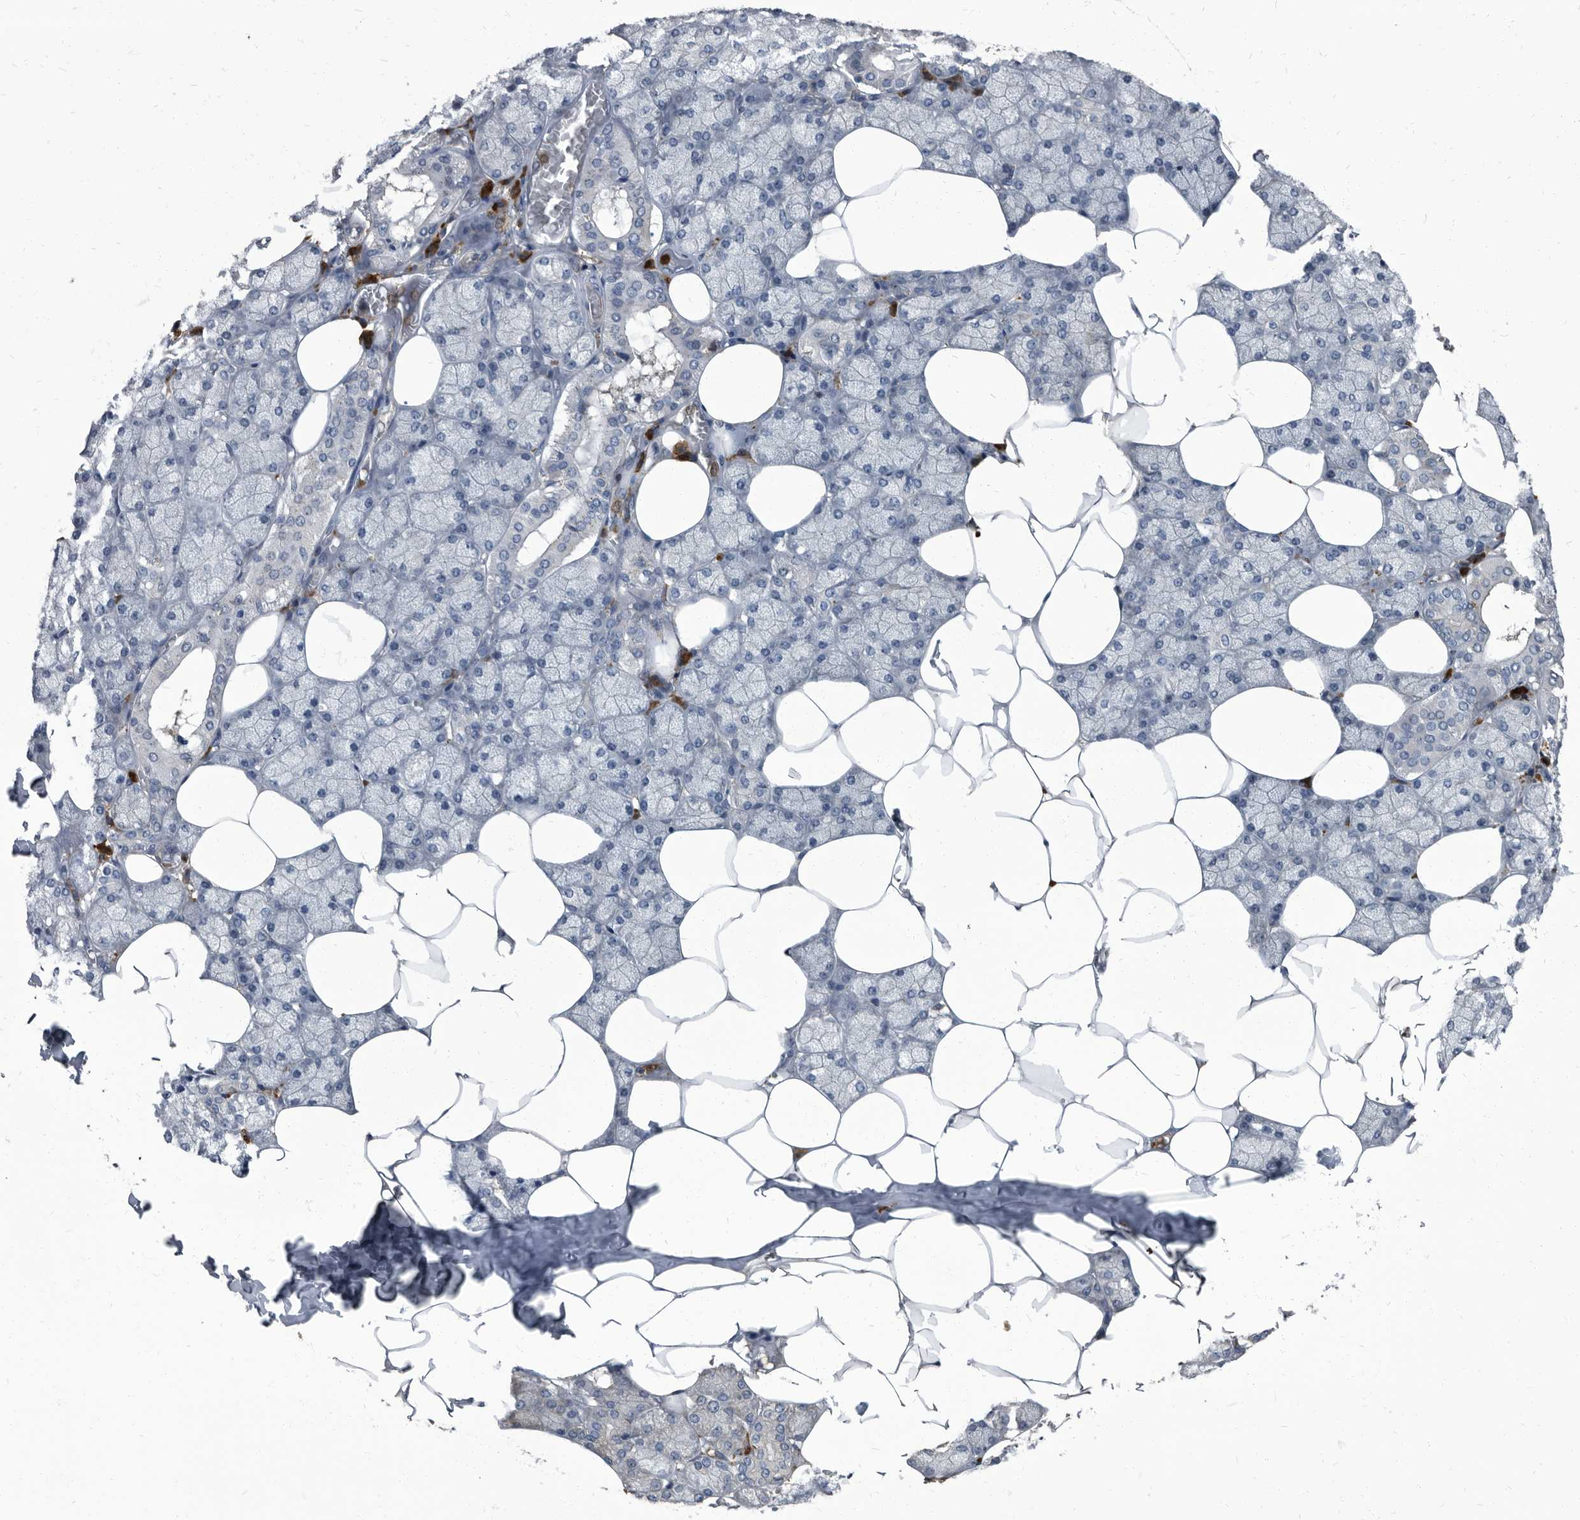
{"staining": {"intensity": "weak", "quantity": "<25%", "location": "cytoplasmic/membranous"}, "tissue": "salivary gland", "cell_type": "Glandular cells", "image_type": "normal", "snomed": [{"axis": "morphology", "description": "Normal tissue, NOS"}, {"axis": "topography", "description": "Salivary gland"}], "caption": "Human salivary gland stained for a protein using IHC displays no staining in glandular cells.", "gene": "CDV3", "patient": {"sex": "male", "age": 62}}